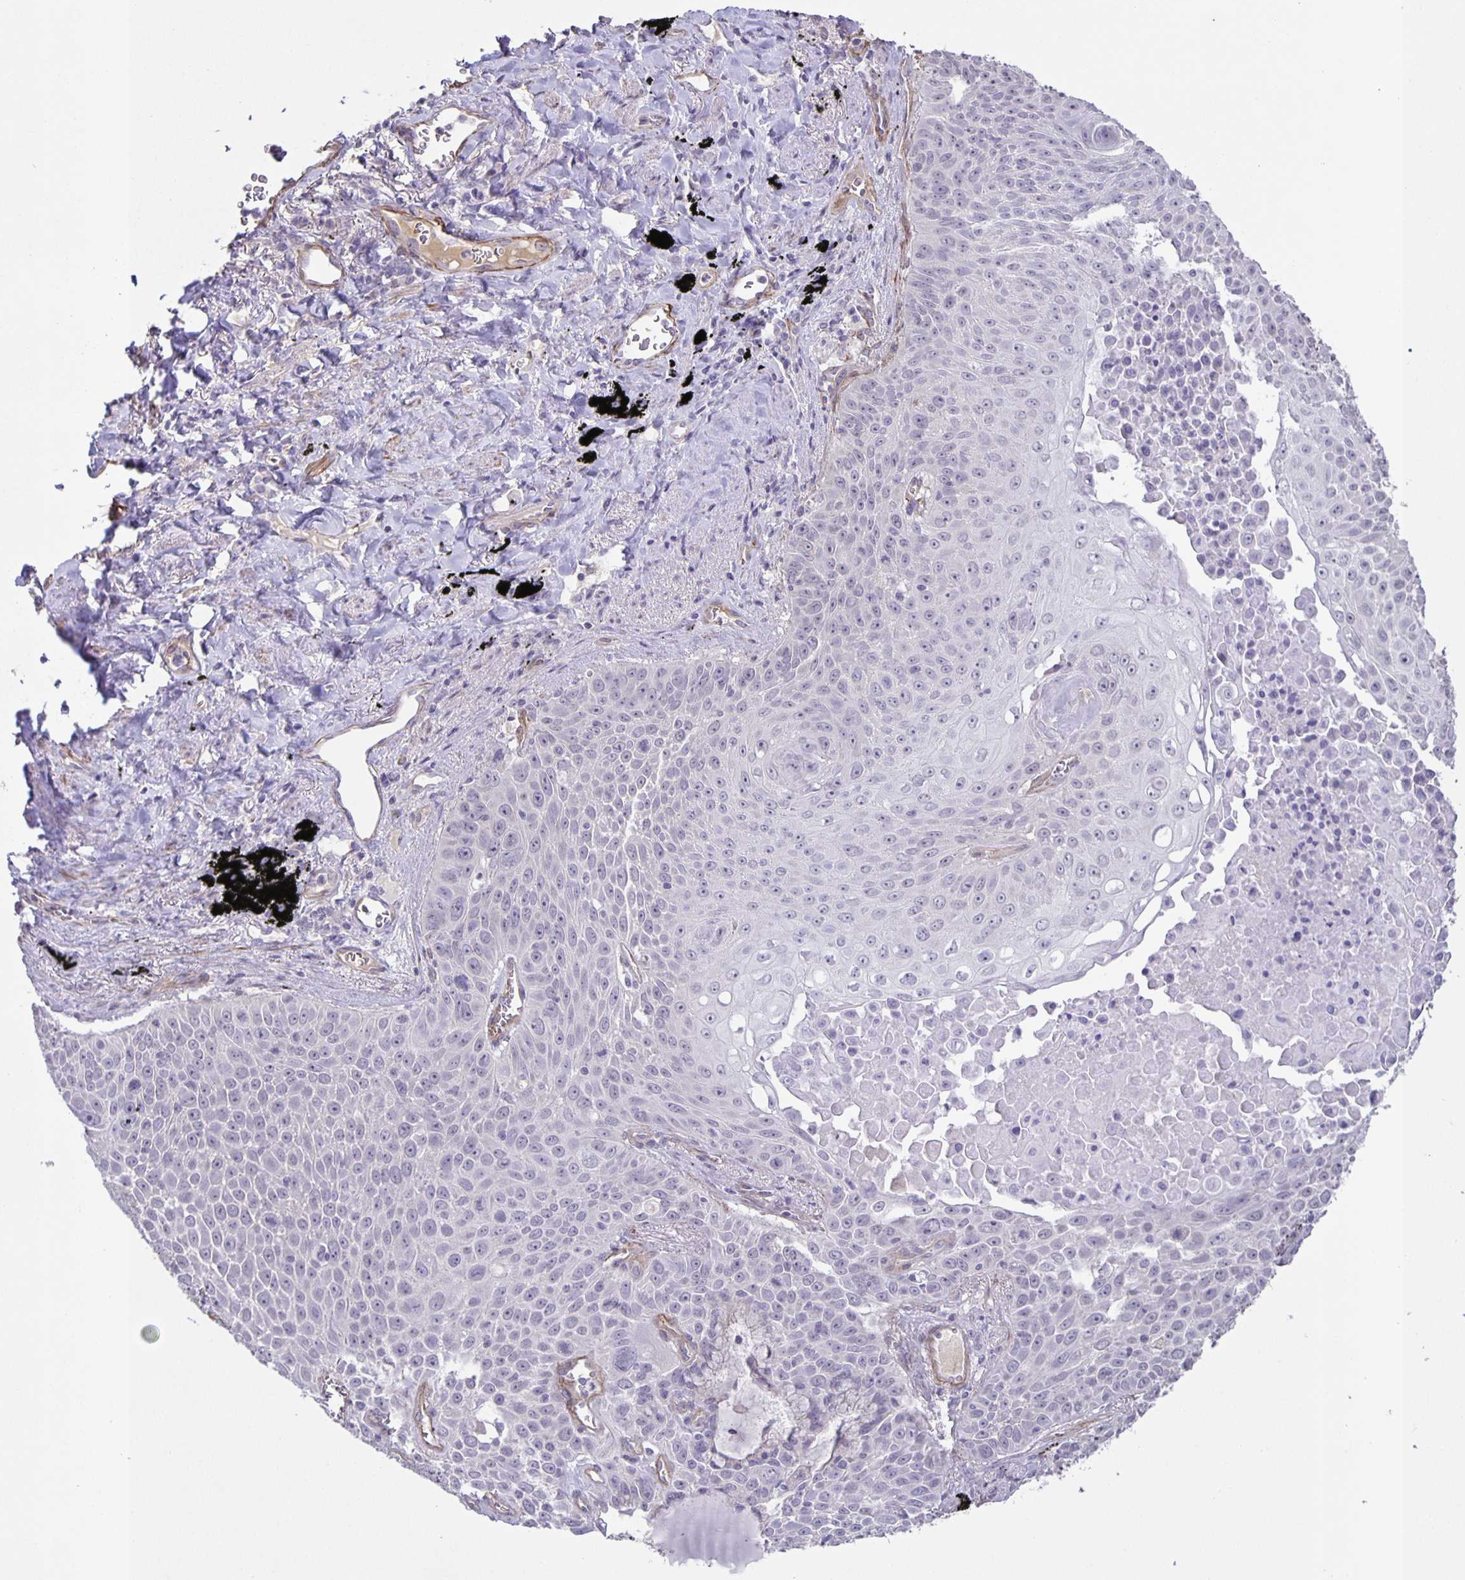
{"staining": {"intensity": "negative", "quantity": "none", "location": "none"}, "tissue": "lung cancer", "cell_type": "Tumor cells", "image_type": "cancer", "snomed": [{"axis": "morphology", "description": "Squamous cell carcinoma, NOS"}, {"axis": "morphology", "description": "Squamous cell carcinoma, metastatic, NOS"}, {"axis": "topography", "description": "Lymph node"}, {"axis": "topography", "description": "Lung"}], "caption": "This is an immunohistochemistry (IHC) image of squamous cell carcinoma (lung). There is no staining in tumor cells.", "gene": "SRCIN1", "patient": {"sex": "female", "age": 62}}